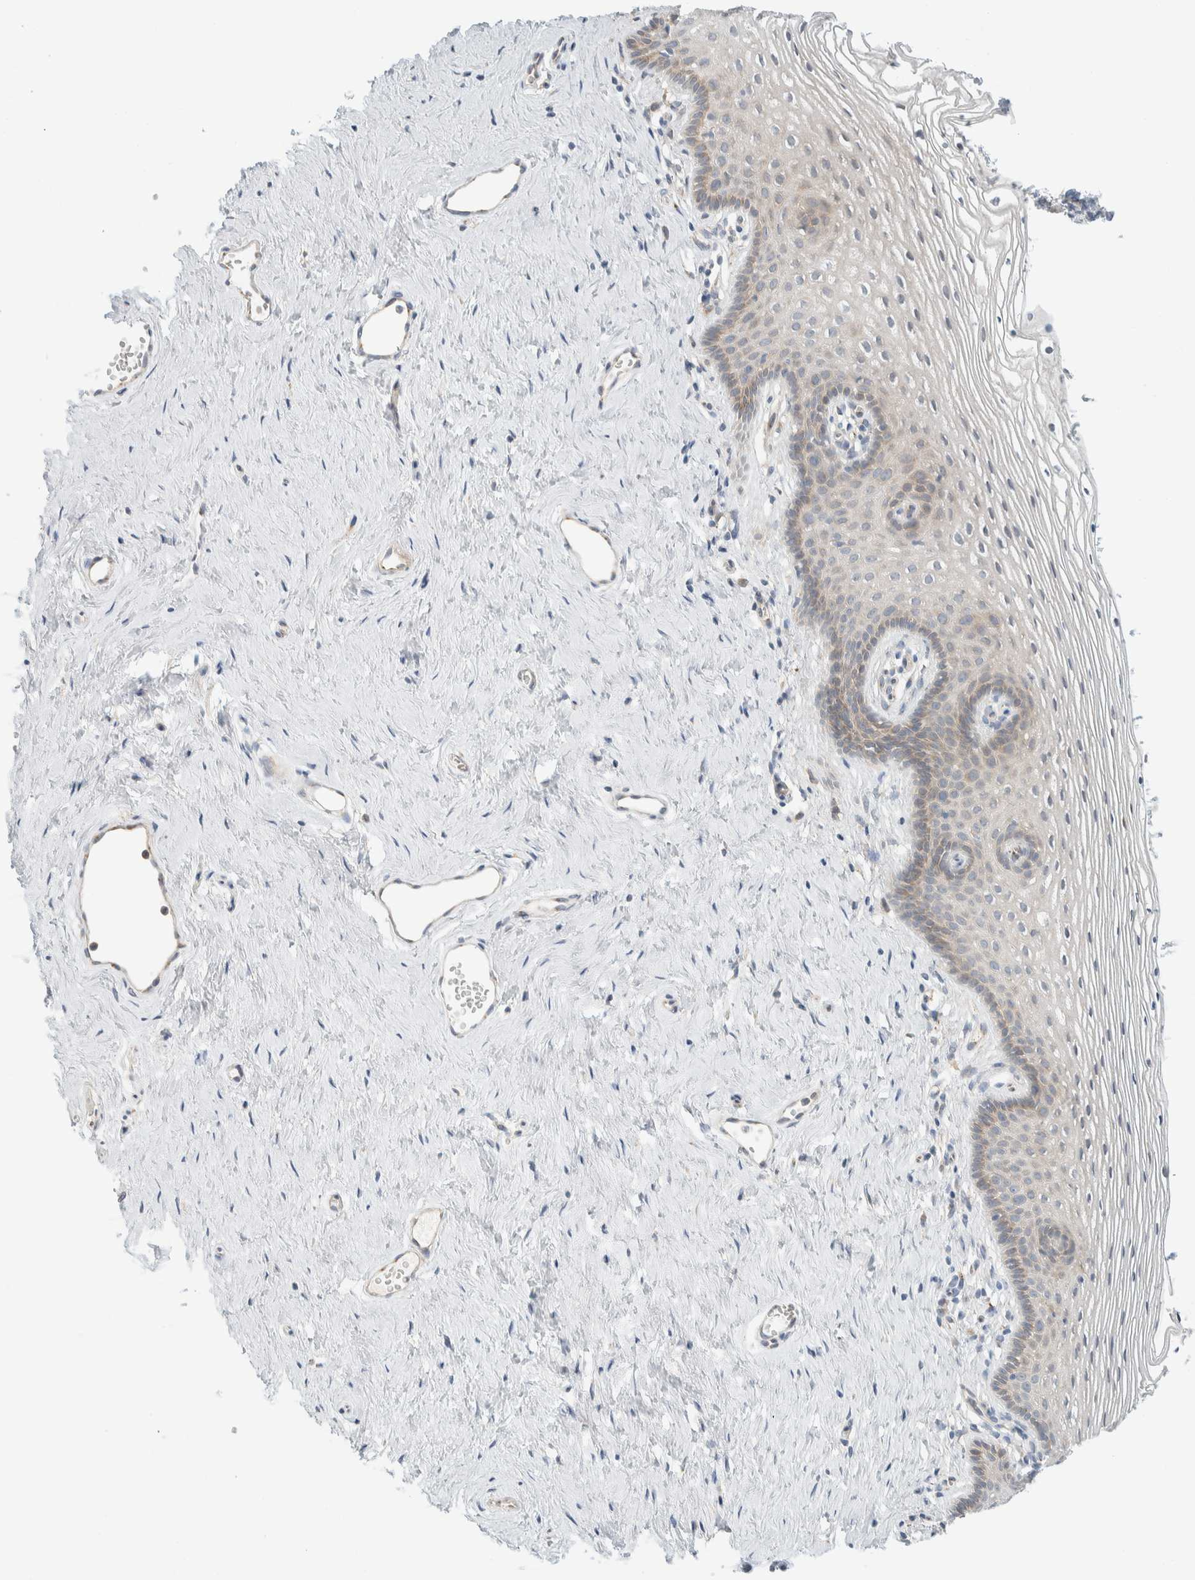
{"staining": {"intensity": "weak", "quantity": "<25%", "location": "cytoplasmic/membranous"}, "tissue": "vagina", "cell_type": "Squamous epithelial cells", "image_type": "normal", "snomed": [{"axis": "morphology", "description": "Normal tissue, NOS"}, {"axis": "topography", "description": "Vagina"}], "caption": "Immunohistochemical staining of benign human vagina displays no significant staining in squamous epithelial cells. Nuclei are stained in blue.", "gene": "TMEM184B", "patient": {"sex": "female", "age": 32}}